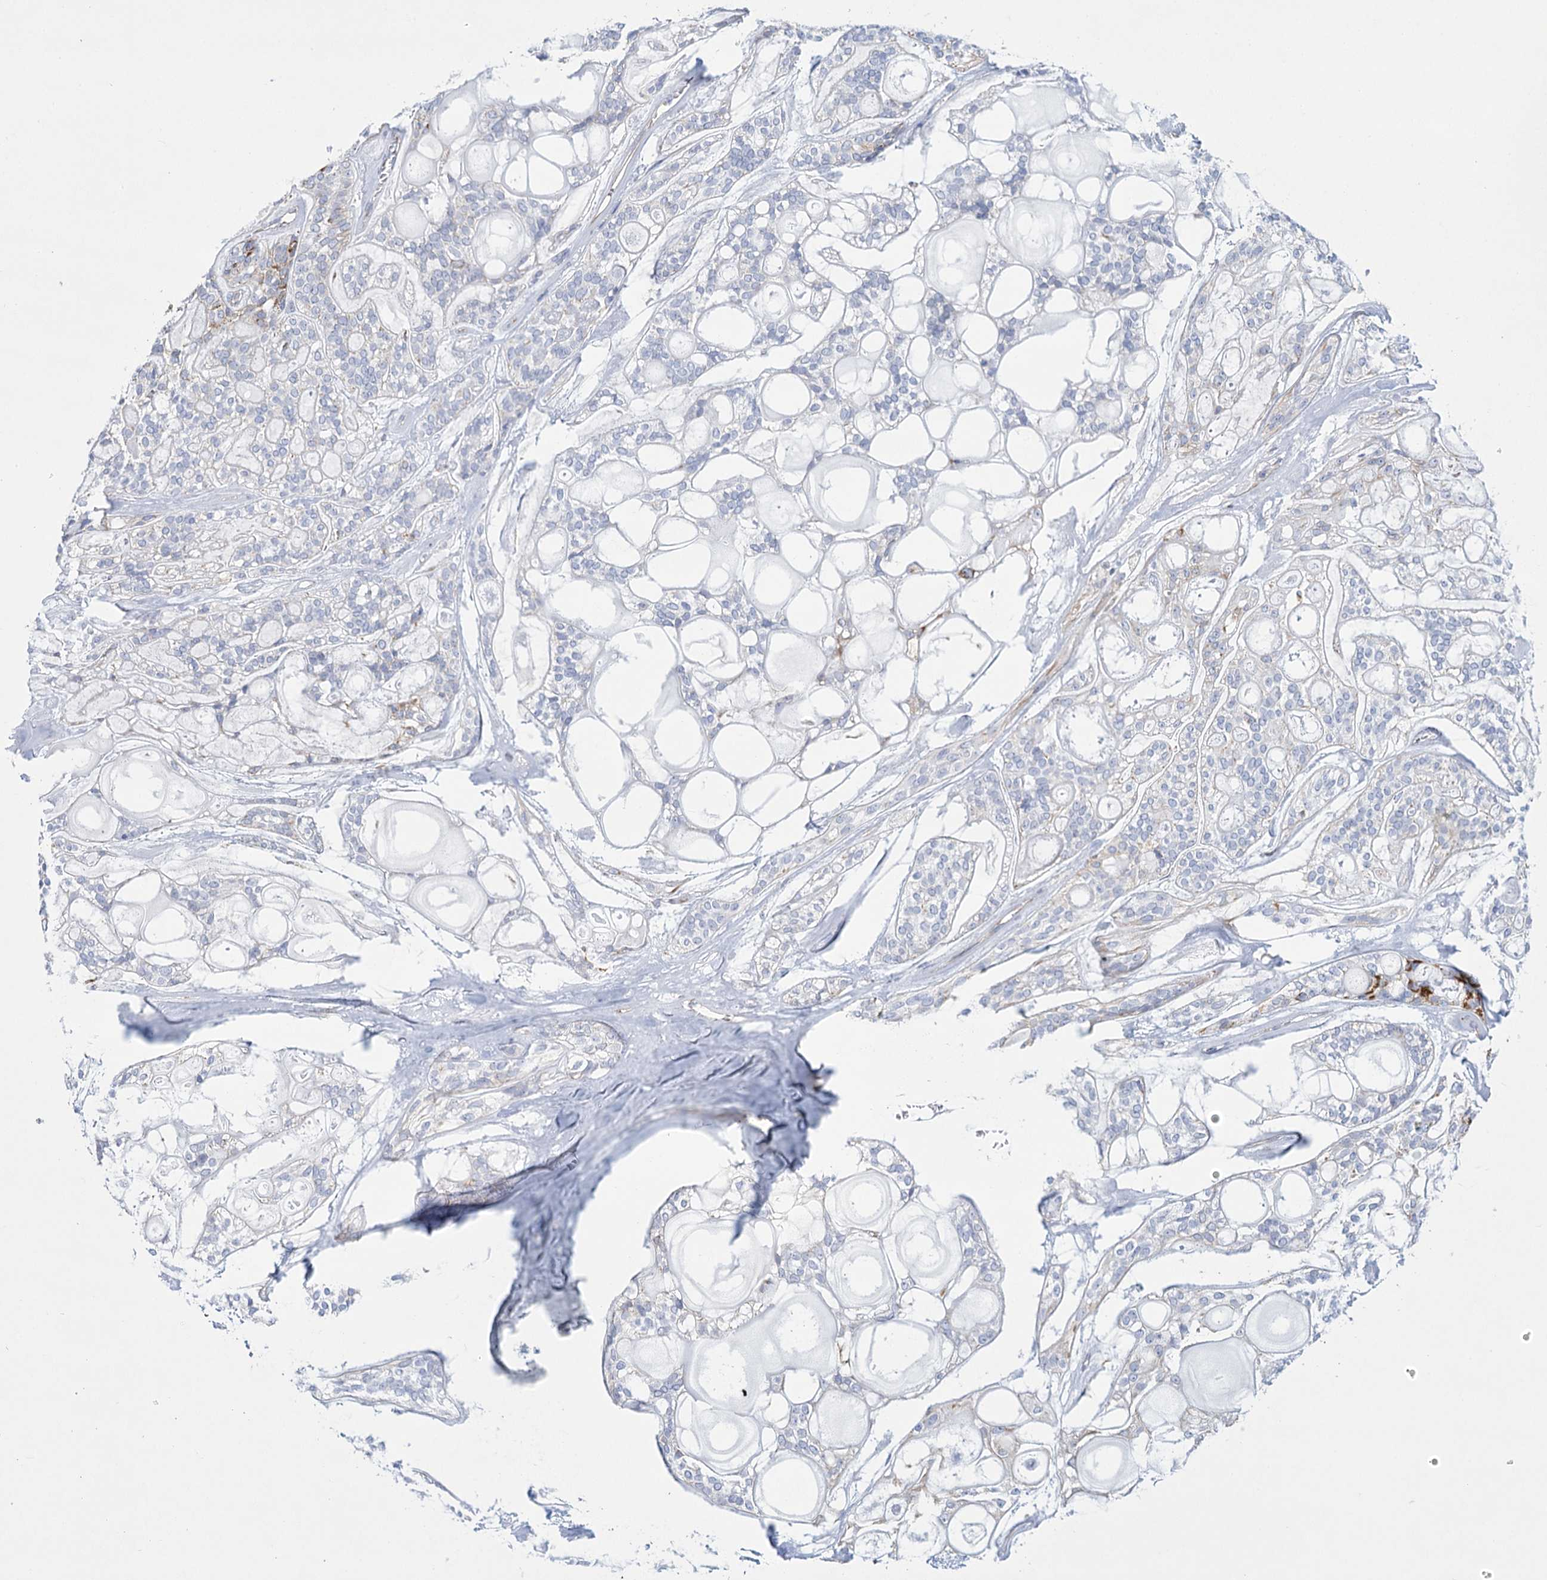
{"staining": {"intensity": "strong", "quantity": "<25%", "location": "cytoplasmic/membranous"}, "tissue": "head and neck cancer", "cell_type": "Tumor cells", "image_type": "cancer", "snomed": [{"axis": "morphology", "description": "Adenocarcinoma, NOS"}, {"axis": "topography", "description": "Head-Neck"}], "caption": "Strong cytoplasmic/membranous protein expression is appreciated in about <25% of tumor cells in head and neck adenocarcinoma. (IHC, brightfield microscopy, high magnification).", "gene": "DHTKD1", "patient": {"sex": "male", "age": 66}}